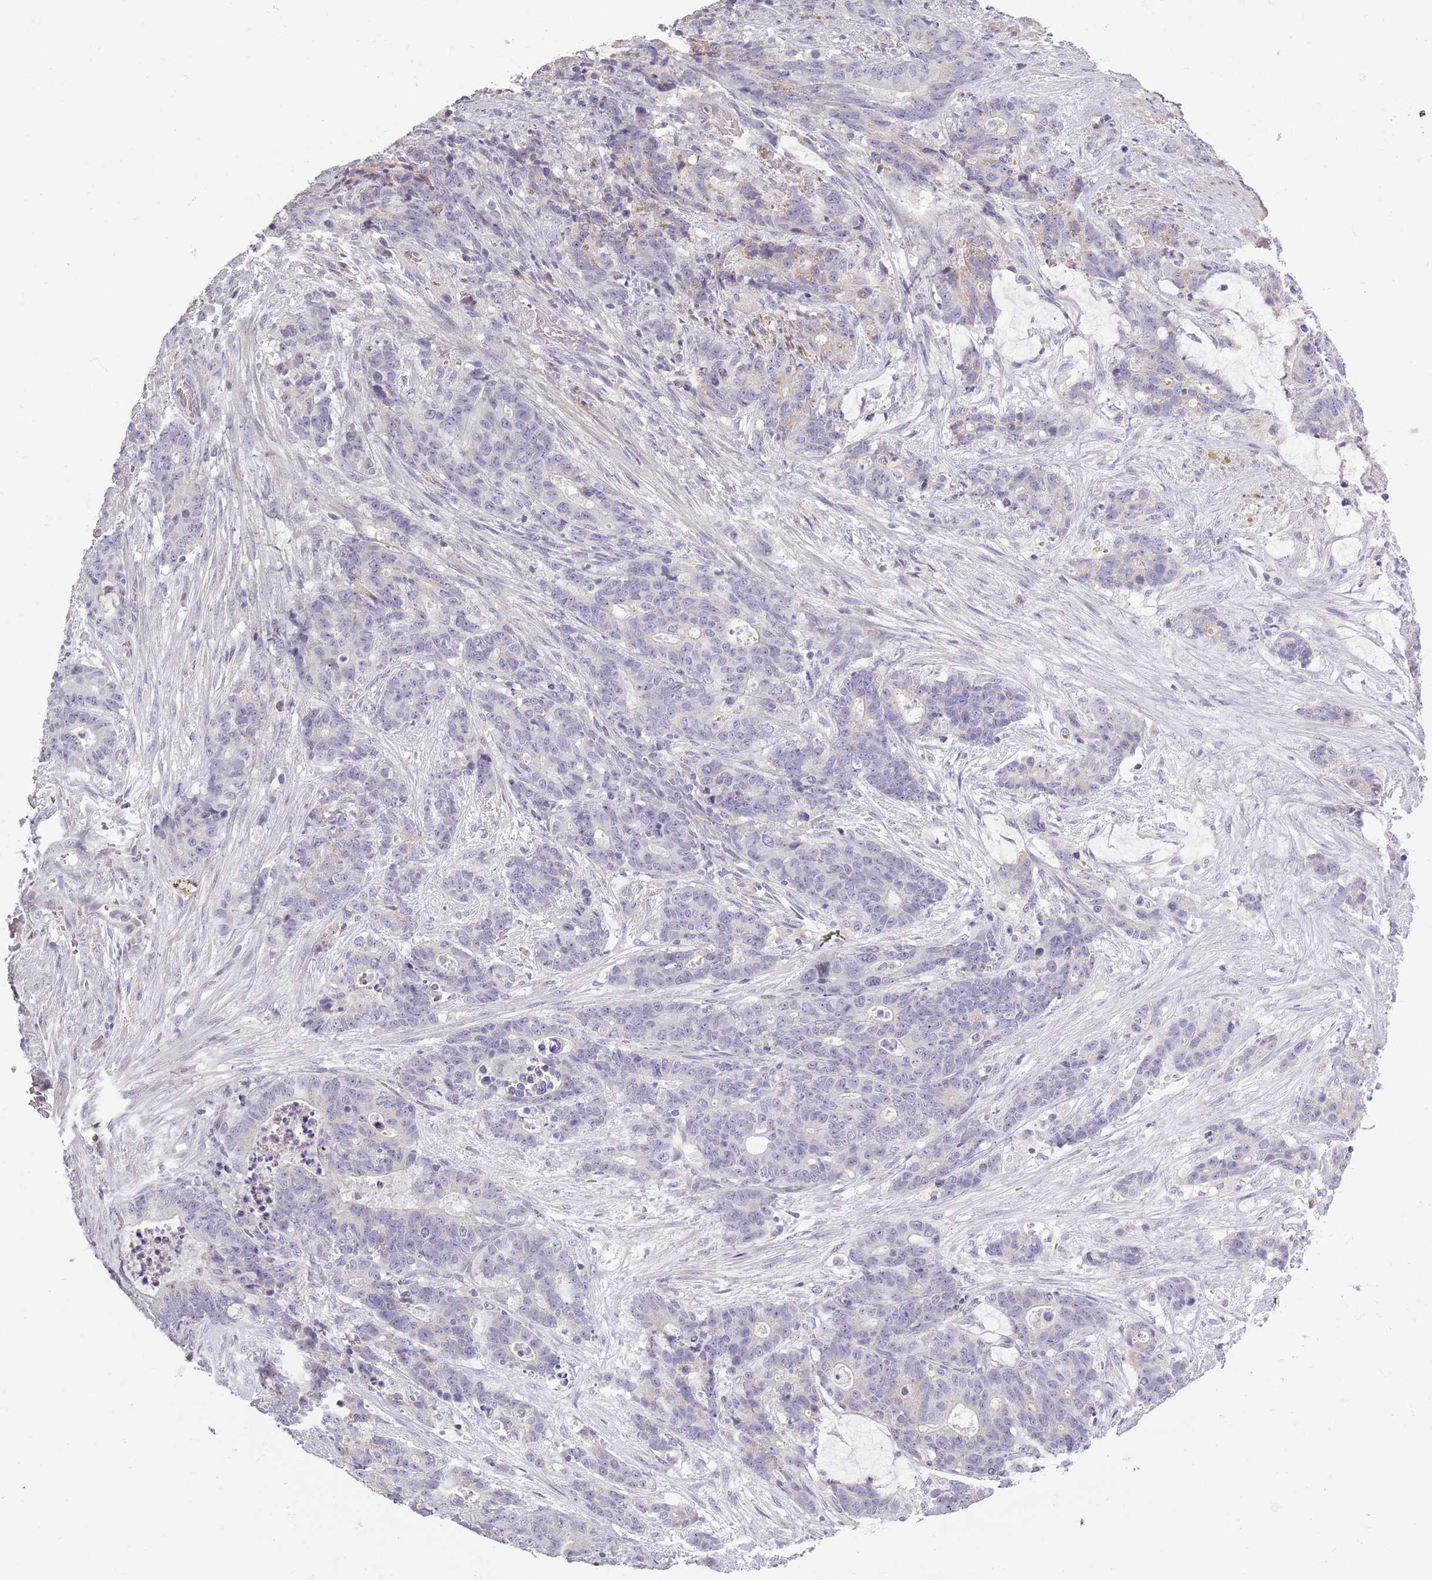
{"staining": {"intensity": "negative", "quantity": "none", "location": "none"}, "tissue": "stomach cancer", "cell_type": "Tumor cells", "image_type": "cancer", "snomed": [{"axis": "morphology", "description": "Adenocarcinoma, NOS"}, {"axis": "topography", "description": "Stomach"}], "caption": "Human adenocarcinoma (stomach) stained for a protein using IHC reveals no staining in tumor cells.", "gene": "SYNGR3", "patient": {"sex": "female", "age": 76}}